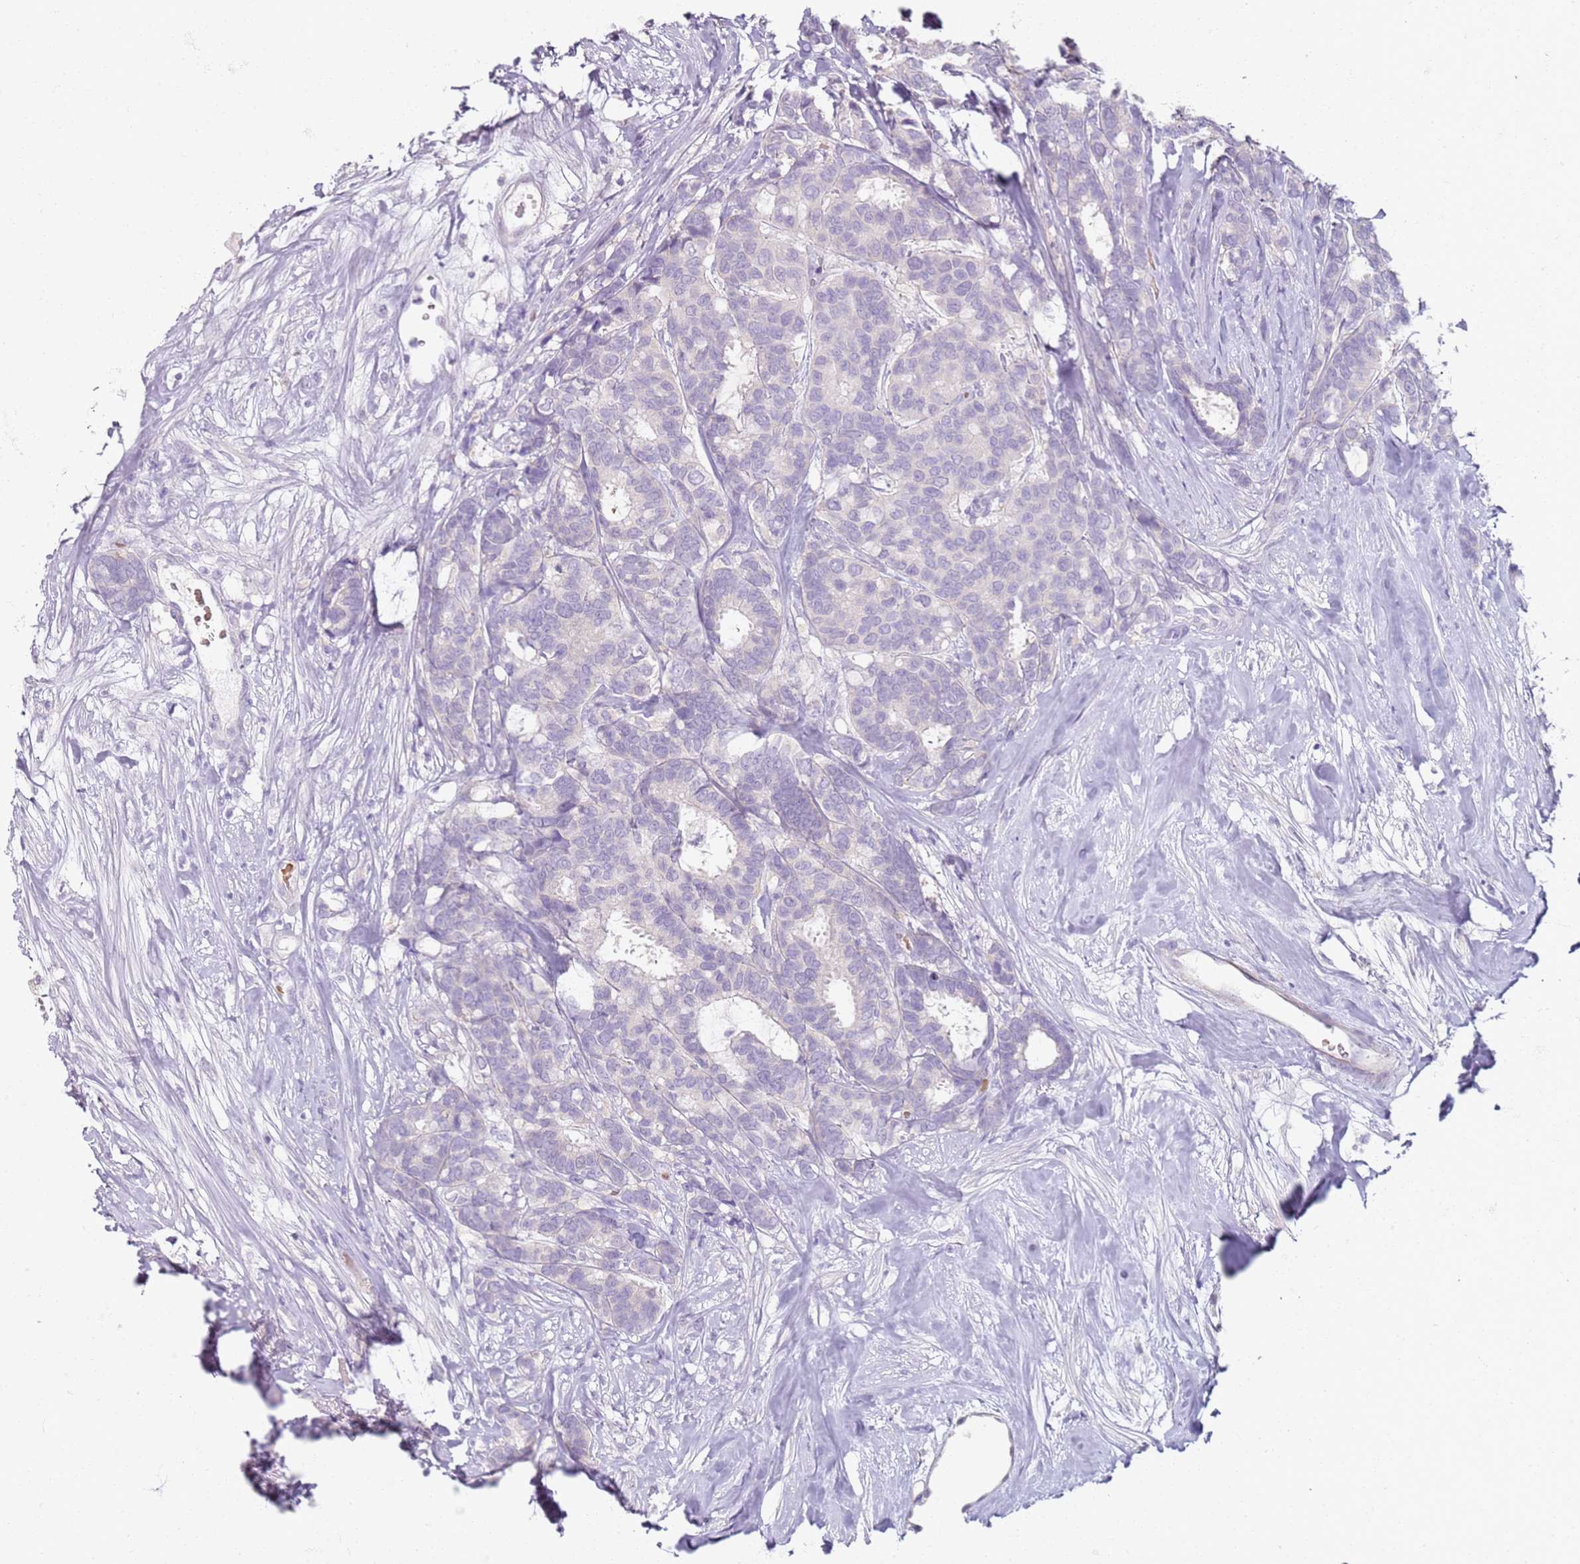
{"staining": {"intensity": "negative", "quantity": "none", "location": "none"}, "tissue": "breast cancer", "cell_type": "Tumor cells", "image_type": "cancer", "snomed": [{"axis": "morphology", "description": "Duct carcinoma"}, {"axis": "topography", "description": "Breast"}], "caption": "Tumor cells show no significant expression in breast infiltrating ductal carcinoma.", "gene": "CD40LG", "patient": {"sex": "female", "age": 87}}